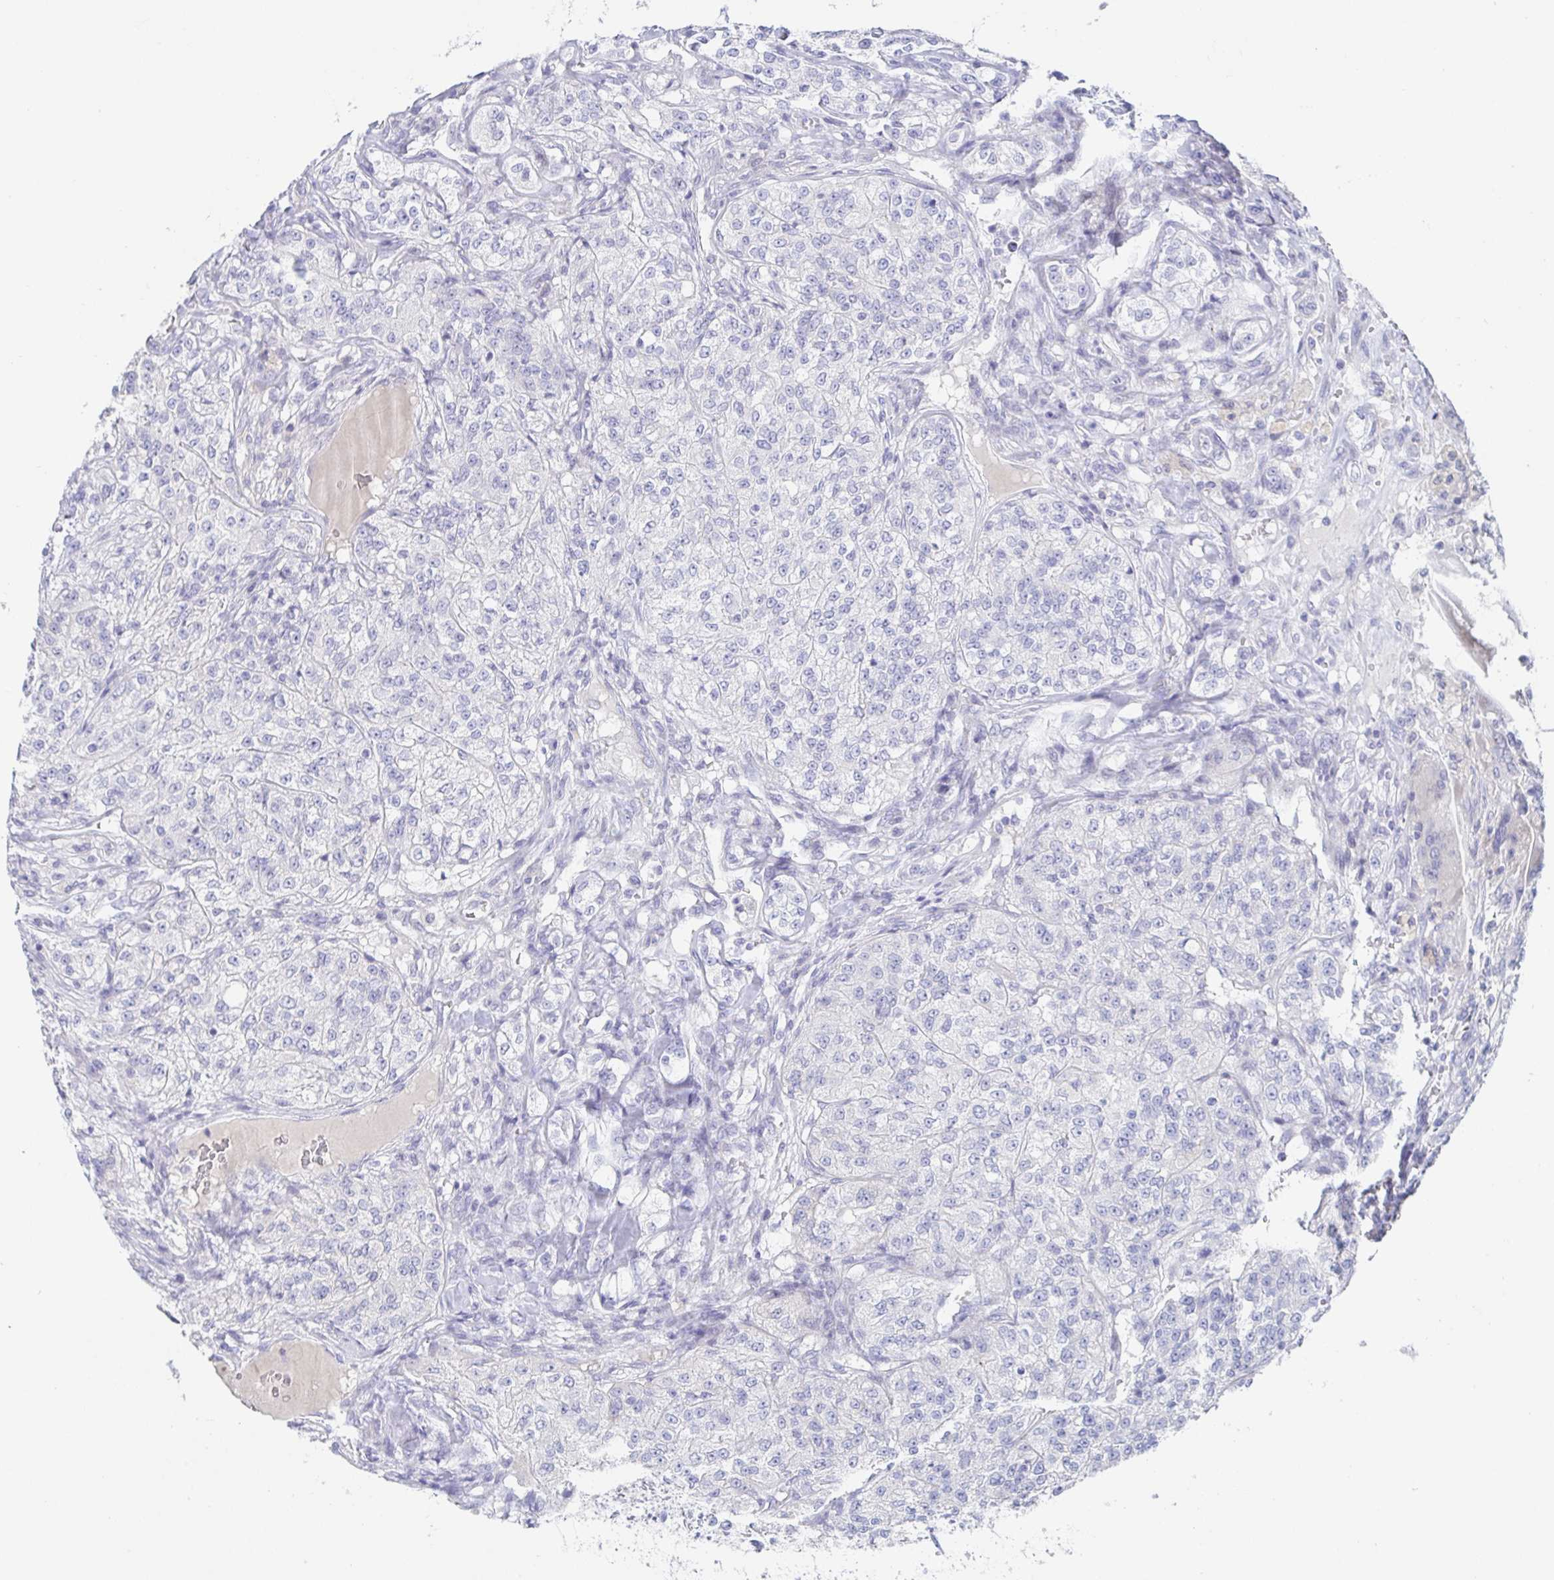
{"staining": {"intensity": "negative", "quantity": "none", "location": "none"}, "tissue": "renal cancer", "cell_type": "Tumor cells", "image_type": "cancer", "snomed": [{"axis": "morphology", "description": "Adenocarcinoma, NOS"}, {"axis": "topography", "description": "Kidney"}], "caption": "This is an IHC image of human renal cancer (adenocarcinoma). There is no positivity in tumor cells.", "gene": "SIAH3", "patient": {"sex": "female", "age": 63}}